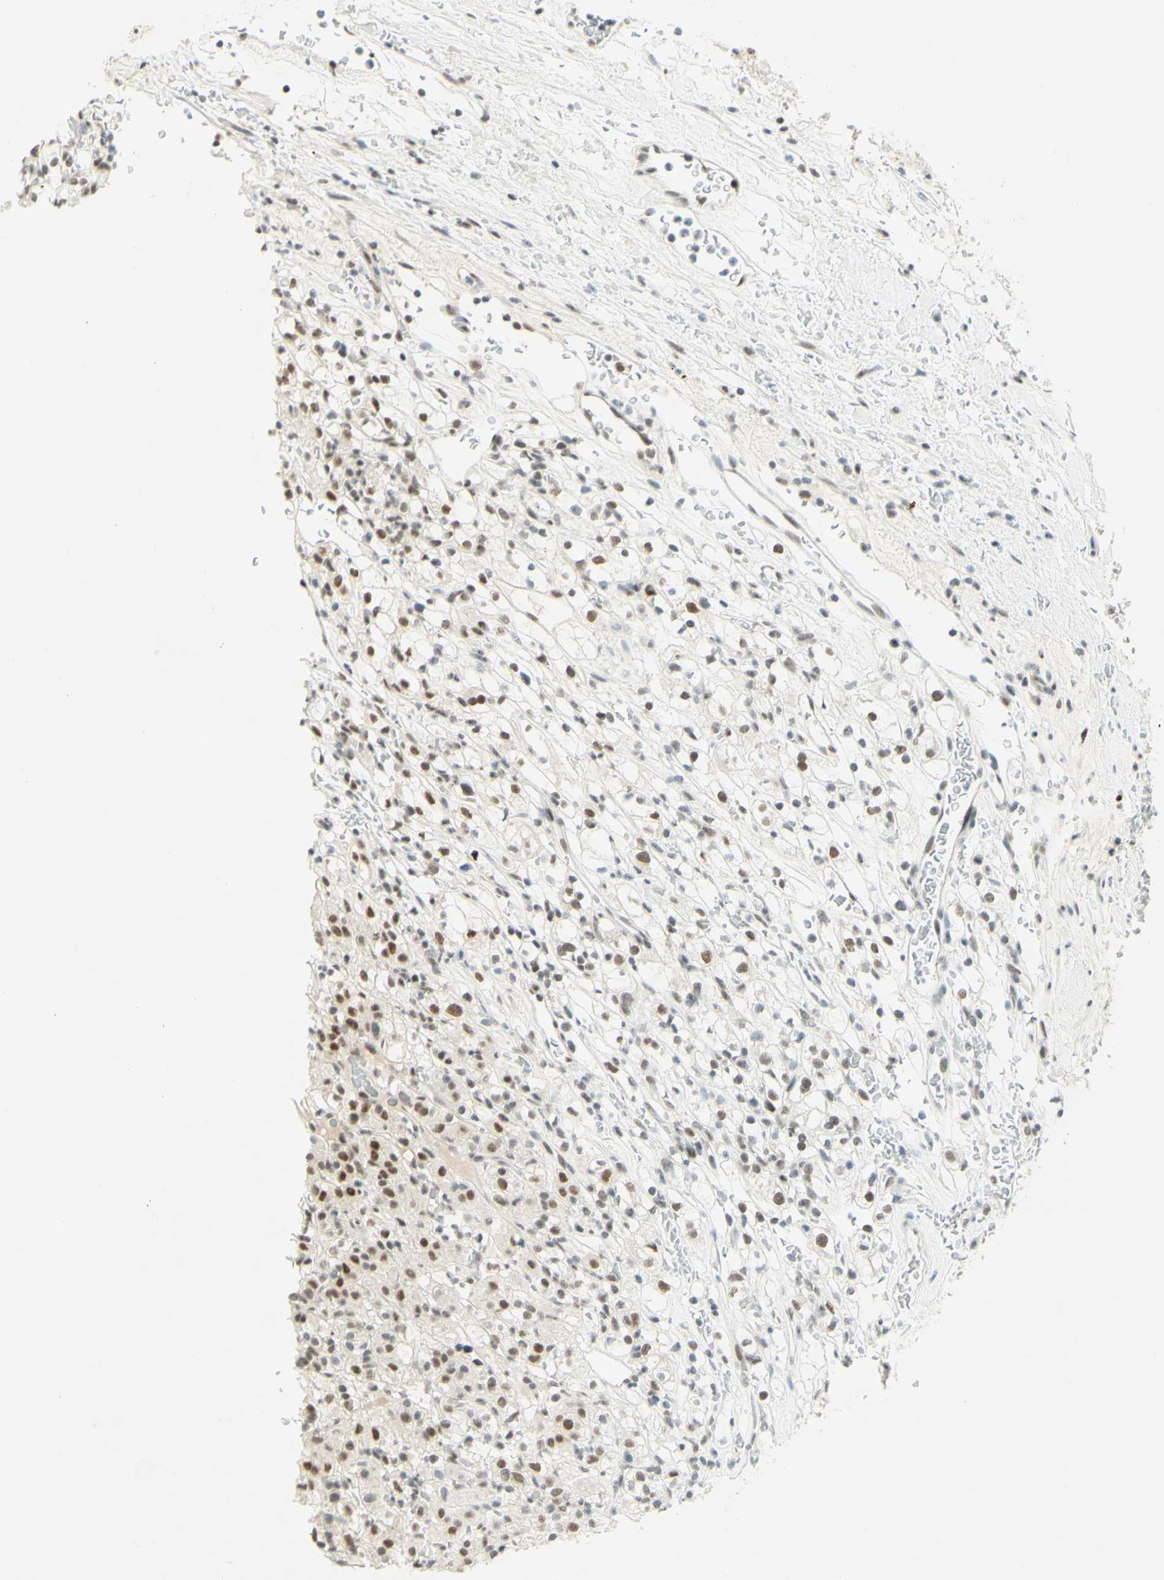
{"staining": {"intensity": "moderate", "quantity": ">75%", "location": "nuclear"}, "tissue": "renal cancer", "cell_type": "Tumor cells", "image_type": "cancer", "snomed": [{"axis": "morphology", "description": "Normal tissue, NOS"}, {"axis": "morphology", "description": "Adenocarcinoma, NOS"}, {"axis": "topography", "description": "Kidney"}], "caption": "IHC photomicrograph of neoplastic tissue: renal cancer stained using IHC demonstrates medium levels of moderate protein expression localized specifically in the nuclear of tumor cells, appearing as a nuclear brown color.", "gene": "PMS2", "patient": {"sex": "female", "age": 72}}